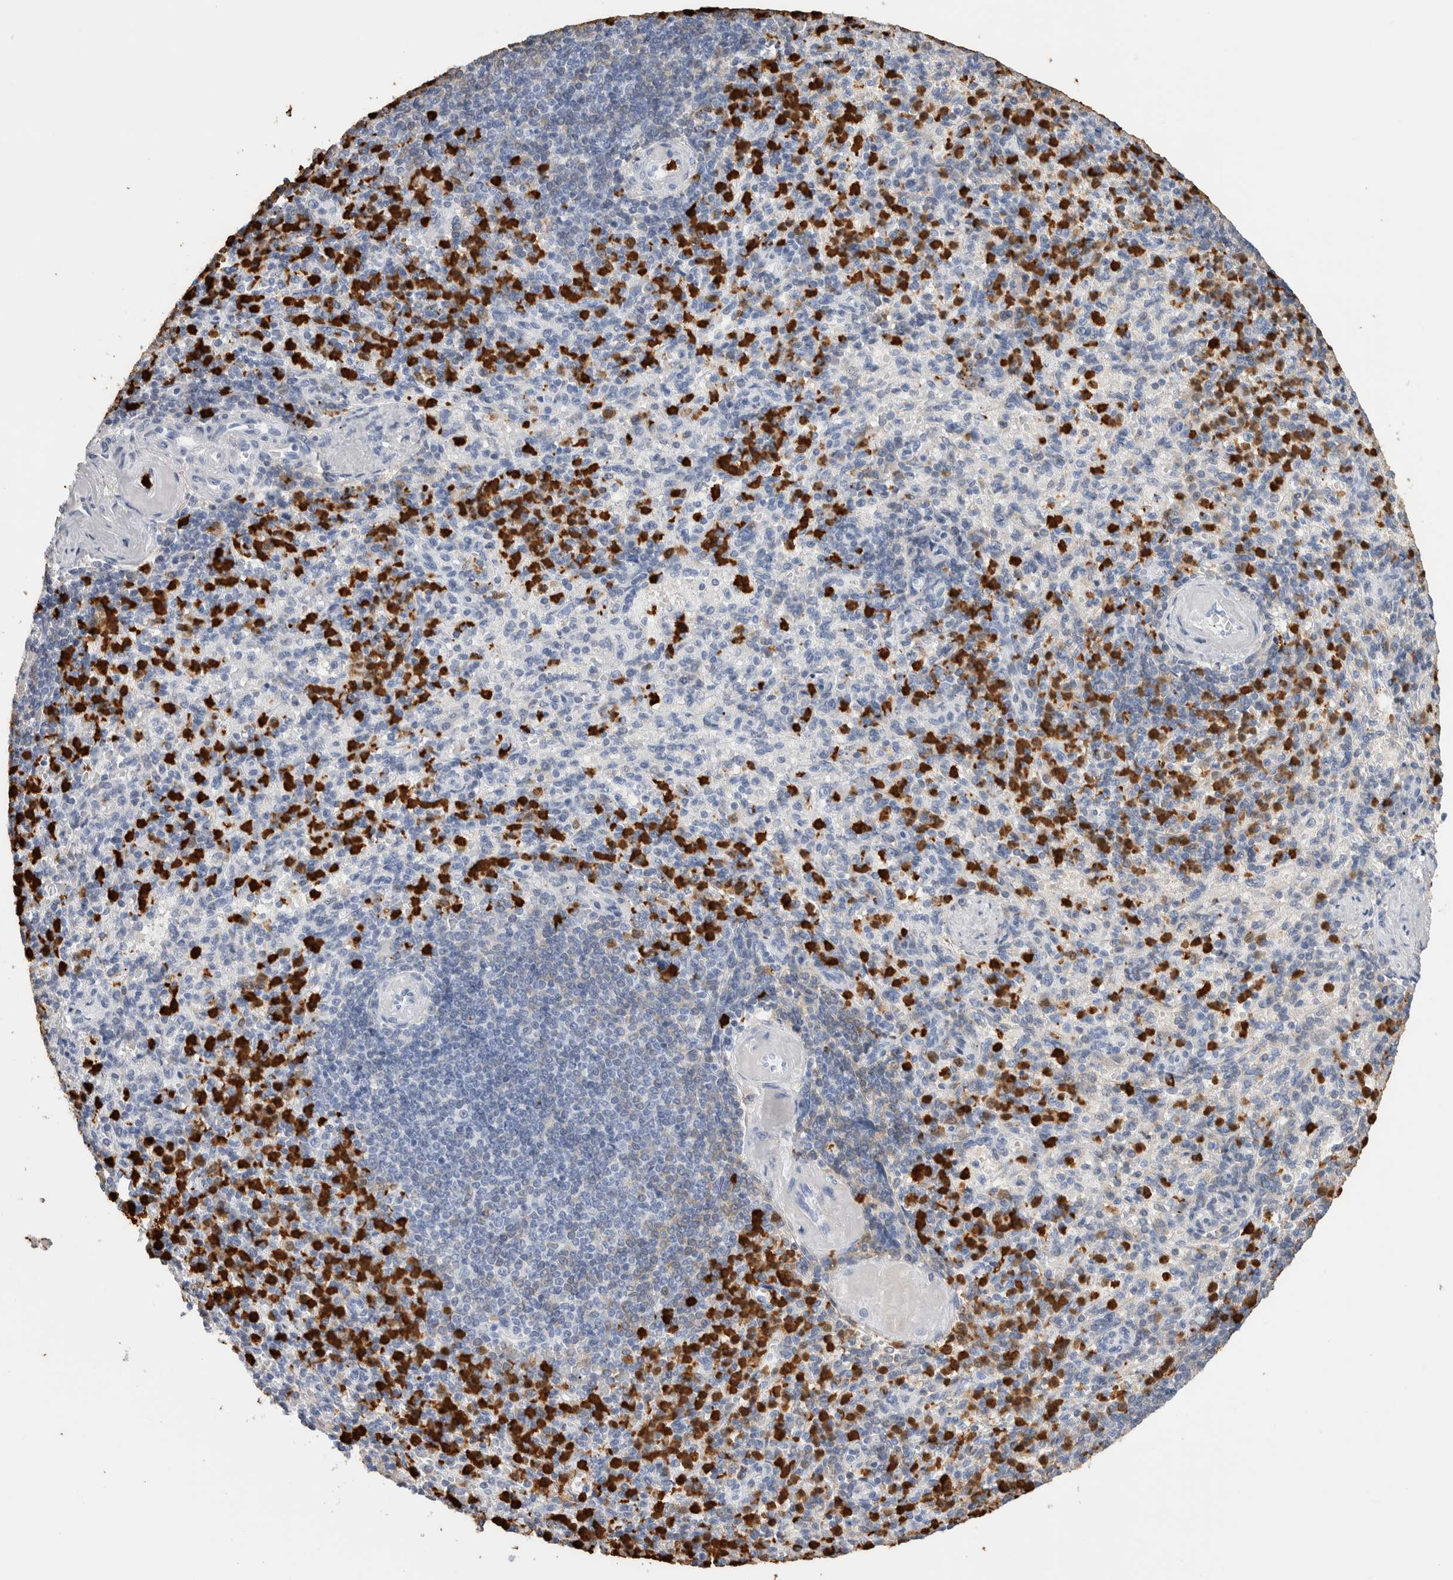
{"staining": {"intensity": "strong", "quantity": "25%-75%", "location": "cytoplasmic/membranous,nuclear"}, "tissue": "spleen", "cell_type": "Cells in red pulp", "image_type": "normal", "snomed": [{"axis": "morphology", "description": "Normal tissue, NOS"}, {"axis": "topography", "description": "Spleen"}], "caption": "Approximately 25%-75% of cells in red pulp in unremarkable spleen reveal strong cytoplasmic/membranous,nuclear protein expression as visualized by brown immunohistochemical staining.", "gene": "S100A8", "patient": {"sex": "female", "age": 74}}